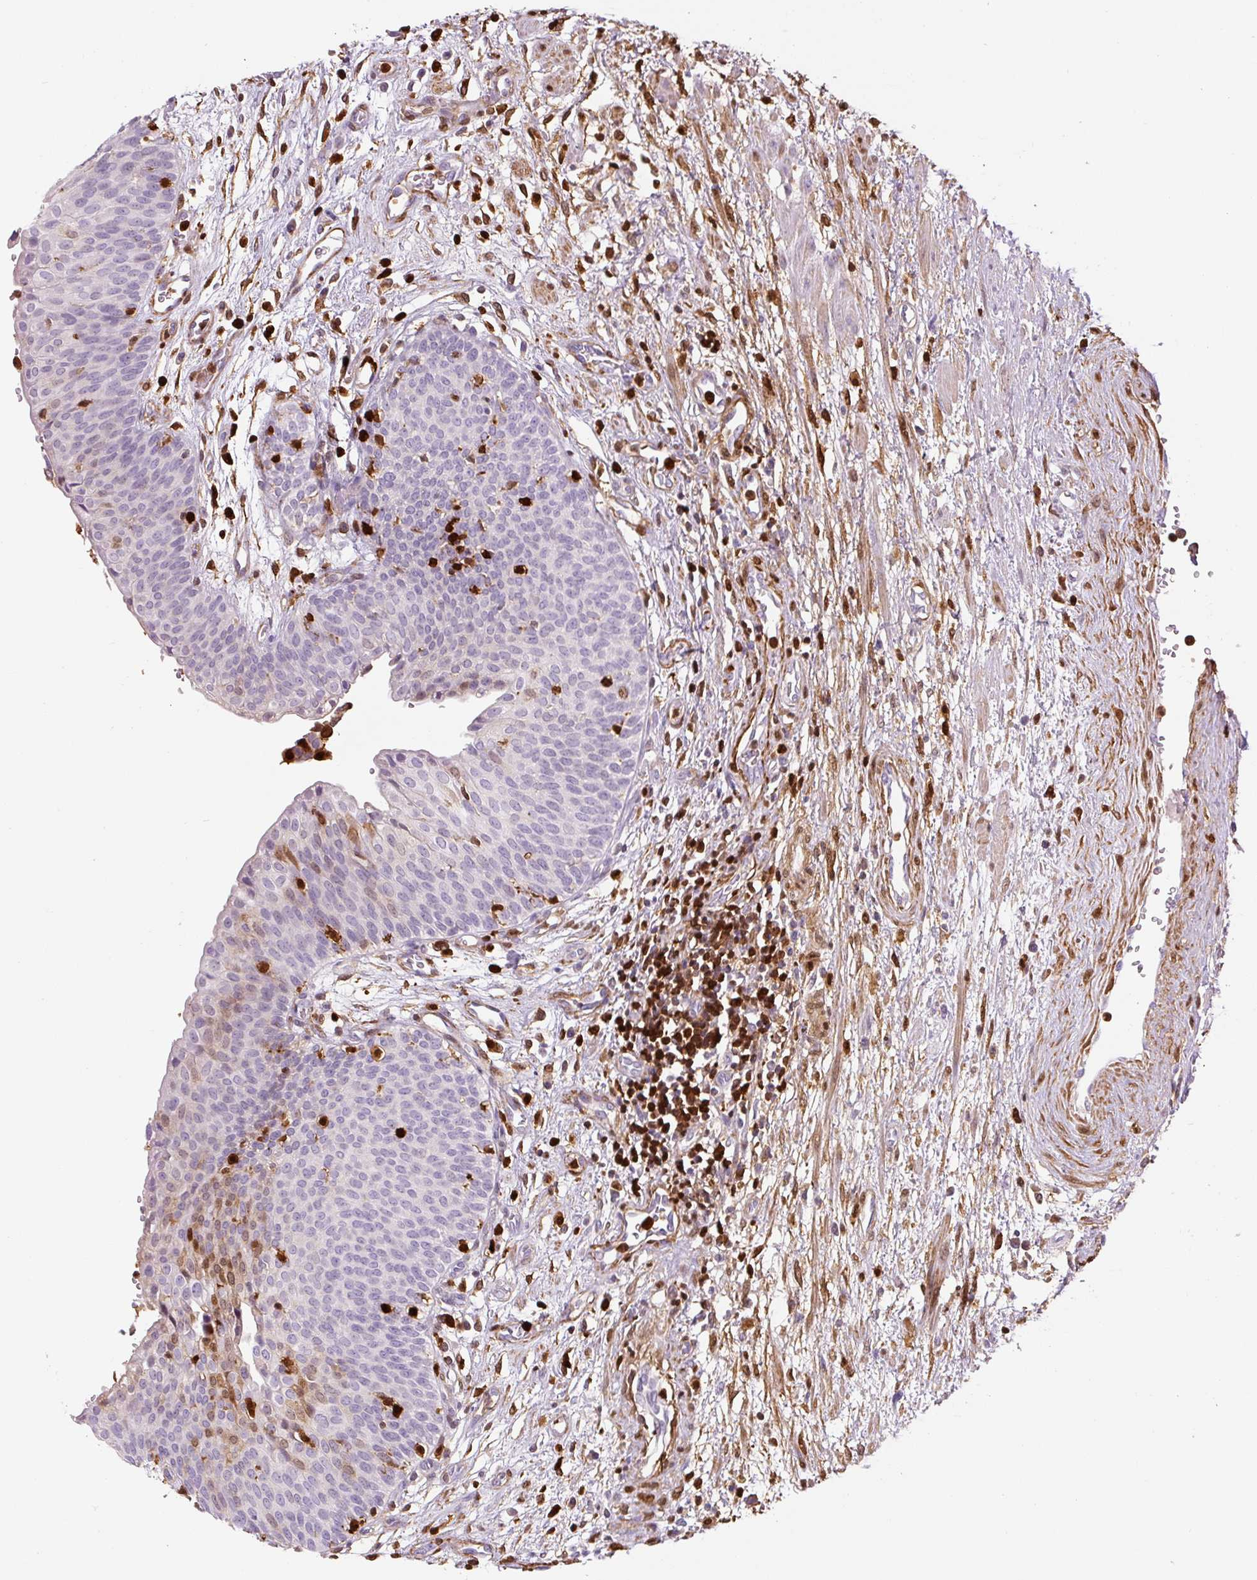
{"staining": {"intensity": "moderate", "quantity": "25%-75%", "location": "cytoplasmic/membranous,nuclear"}, "tissue": "urinary bladder", "cell_type": "Urothelial cells", "image_type": "normal", "snomed": [{"axis": "morphology", "description": "Normal tissue, NOS"}, {"axis": "topography", "description": "Urinary bladder"}], "caption": "Protein expression analysis of benign human urinary bladder reveals moderate cytoplasmic/membranous,nuclear expression in approximately 25%-75% of urothelial cells. (DAB = brown stain, brightfield microscopy at high magnification).", "gene": "S100A4", "patient": {"sex": "male", "age": 55}}